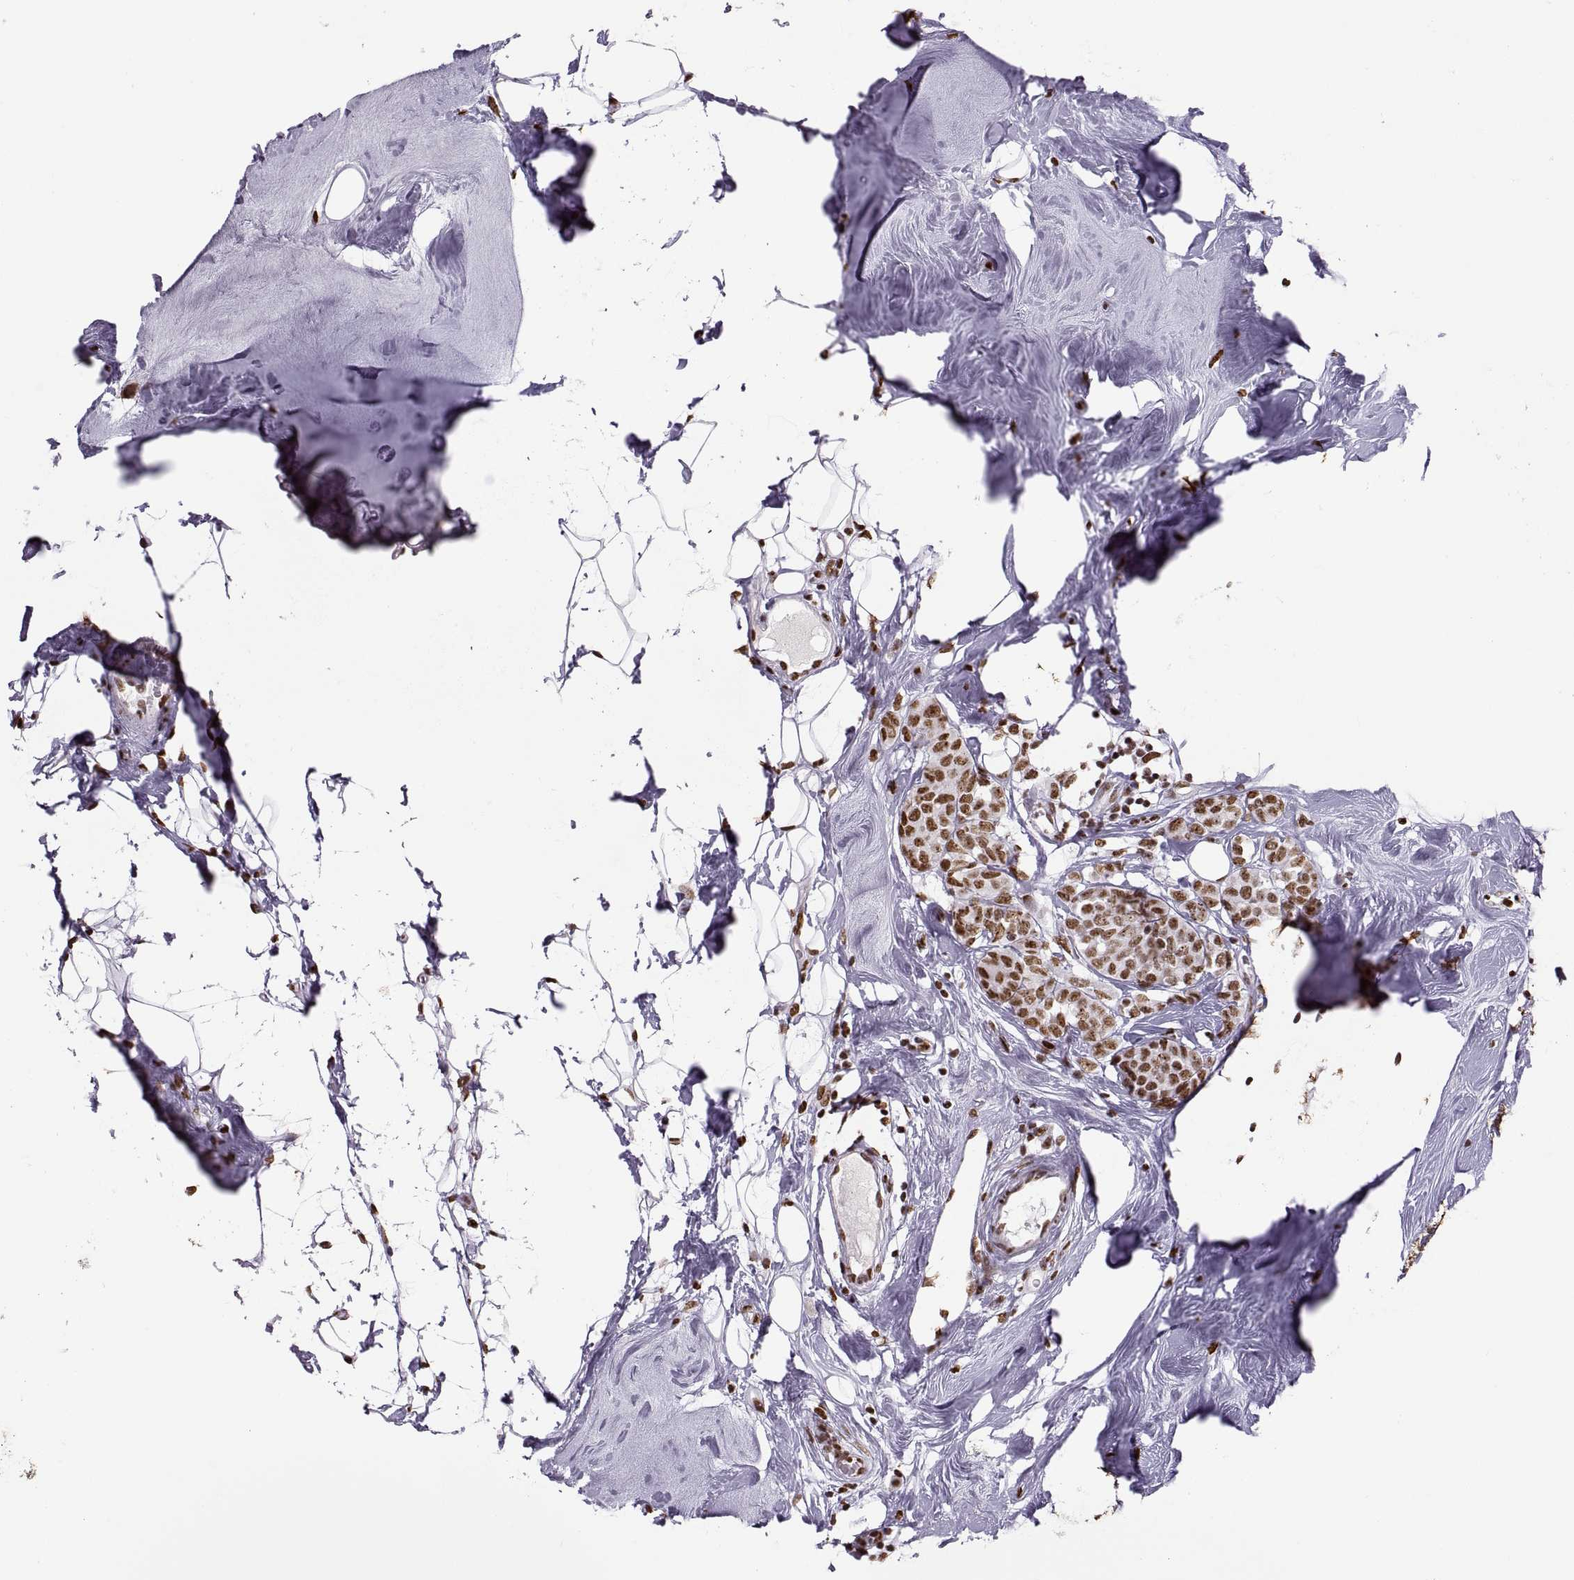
{"staining": {"intensity": "strong", "quantity": ">75%", "location": "nuclear"}, "tissue": "breast cancer", "cell_type": "Tumor cells", "image_type": "cancer", "snomed": [{"axis": "morphology", "description": "Lobular carcinoma"}, {"axis": "topography", "description": "Breast"}], "caption": "A brown stain shows strong nuclear positivity of a protein in breast cancer (lobular carcinoma) tumor cells.", "gene": "SNAI1", "patient": {"sex": "female", "age": 49}}